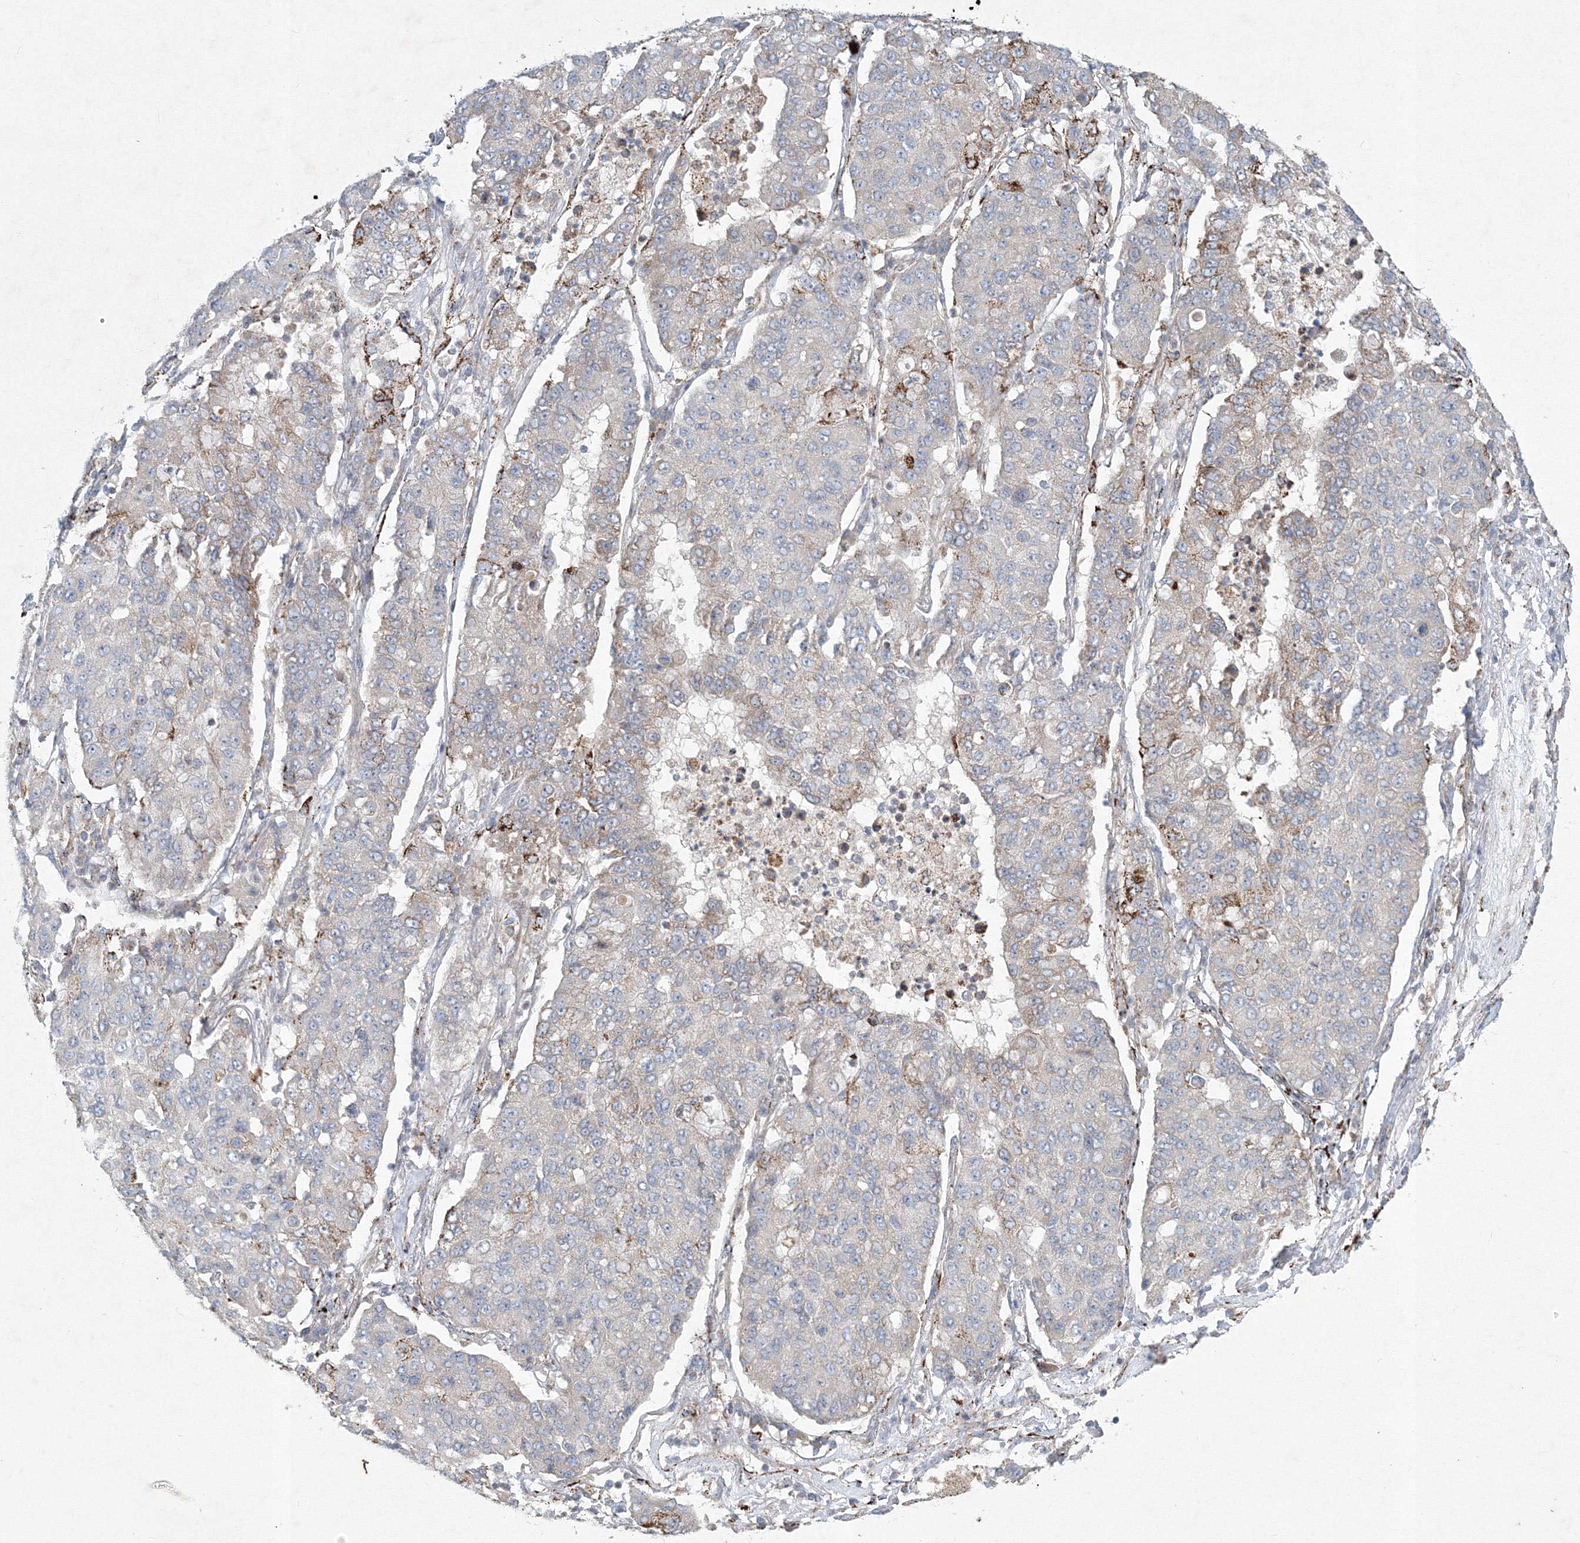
{"staining": {"intensity": "weak", "quantity": "<25%", "location": "cytoplasmic/membranous"}, "tissue": "lung cancer", "cell_type": "Tumor cells", "image_type": "cancer", "snomed": [{"axis": "morphology", "description": "Squamous cell carcinoma, NOS"}, {"axis": "topography", "description": "Lung"}], "caption": "Immunohistochemistry (IHC) image of neoplastic tissue: lung squamous cell carcinoma stained with DAB (3,3'-diaminobenzidine) exhibits no significant protein positivity in tumor cells.", "gene": "WDR49", "patient": {"sex": "male", "age": 74}}